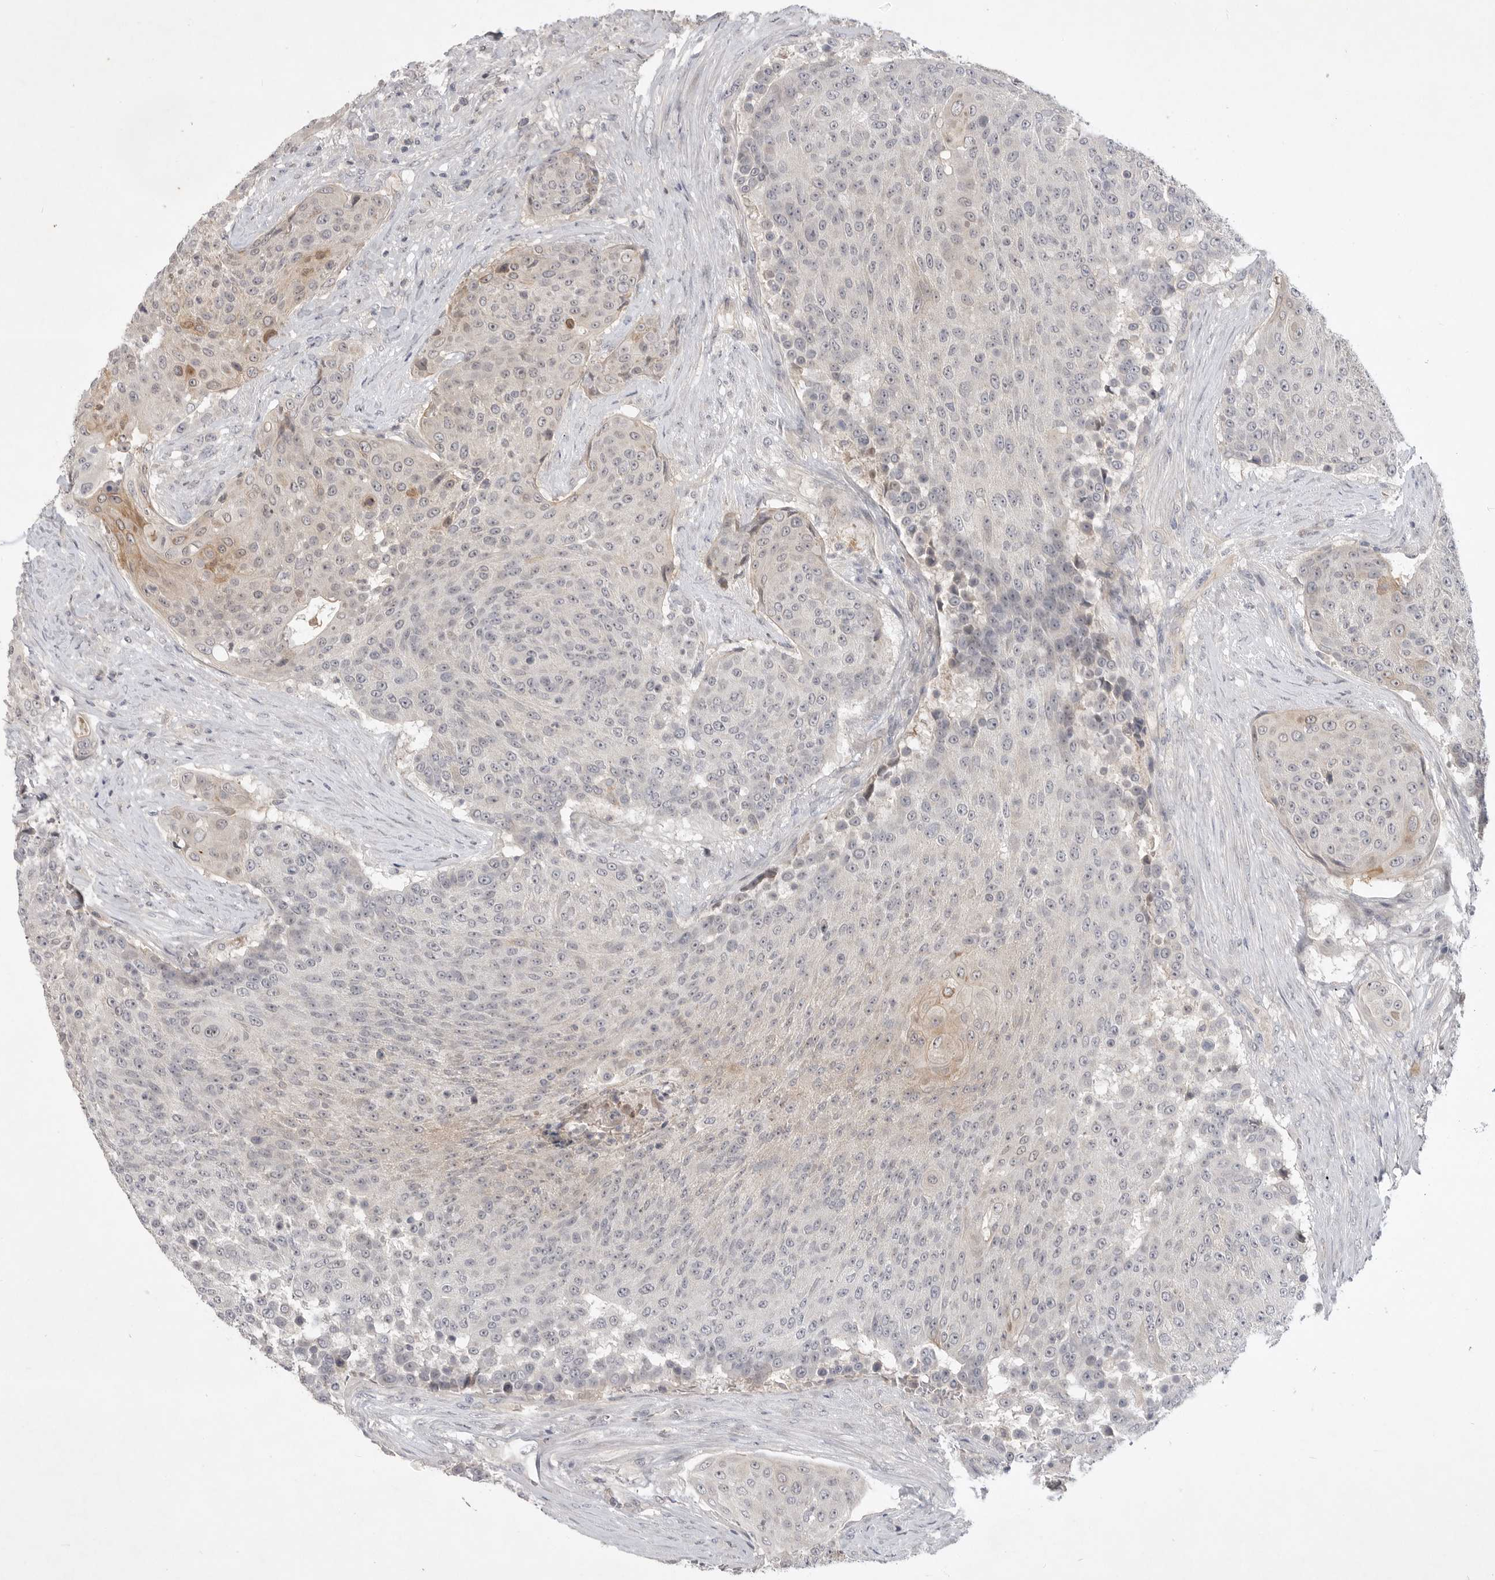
{"staining": {"intensity": "weak", "quantity": "<25%", "location": "cytoplasmic/membranous"}, "tissue": "urothelial cancer", "cell_type": "Tumor cells", "image_type": "cancer", "snomed": [{"axis": "morphology", "description": "Urothelial carcinoma, High grade"}, {"axis": "topography", "description": "Urinary bladder"}], "caption": "DAB (3,3'-diaminobenzidine) immunohistochemical staining of human urothelial cancer shows no significant staining in tumor cells.", "gene": "ITGAD", "patient": {"sex": "female", "age": 63}}